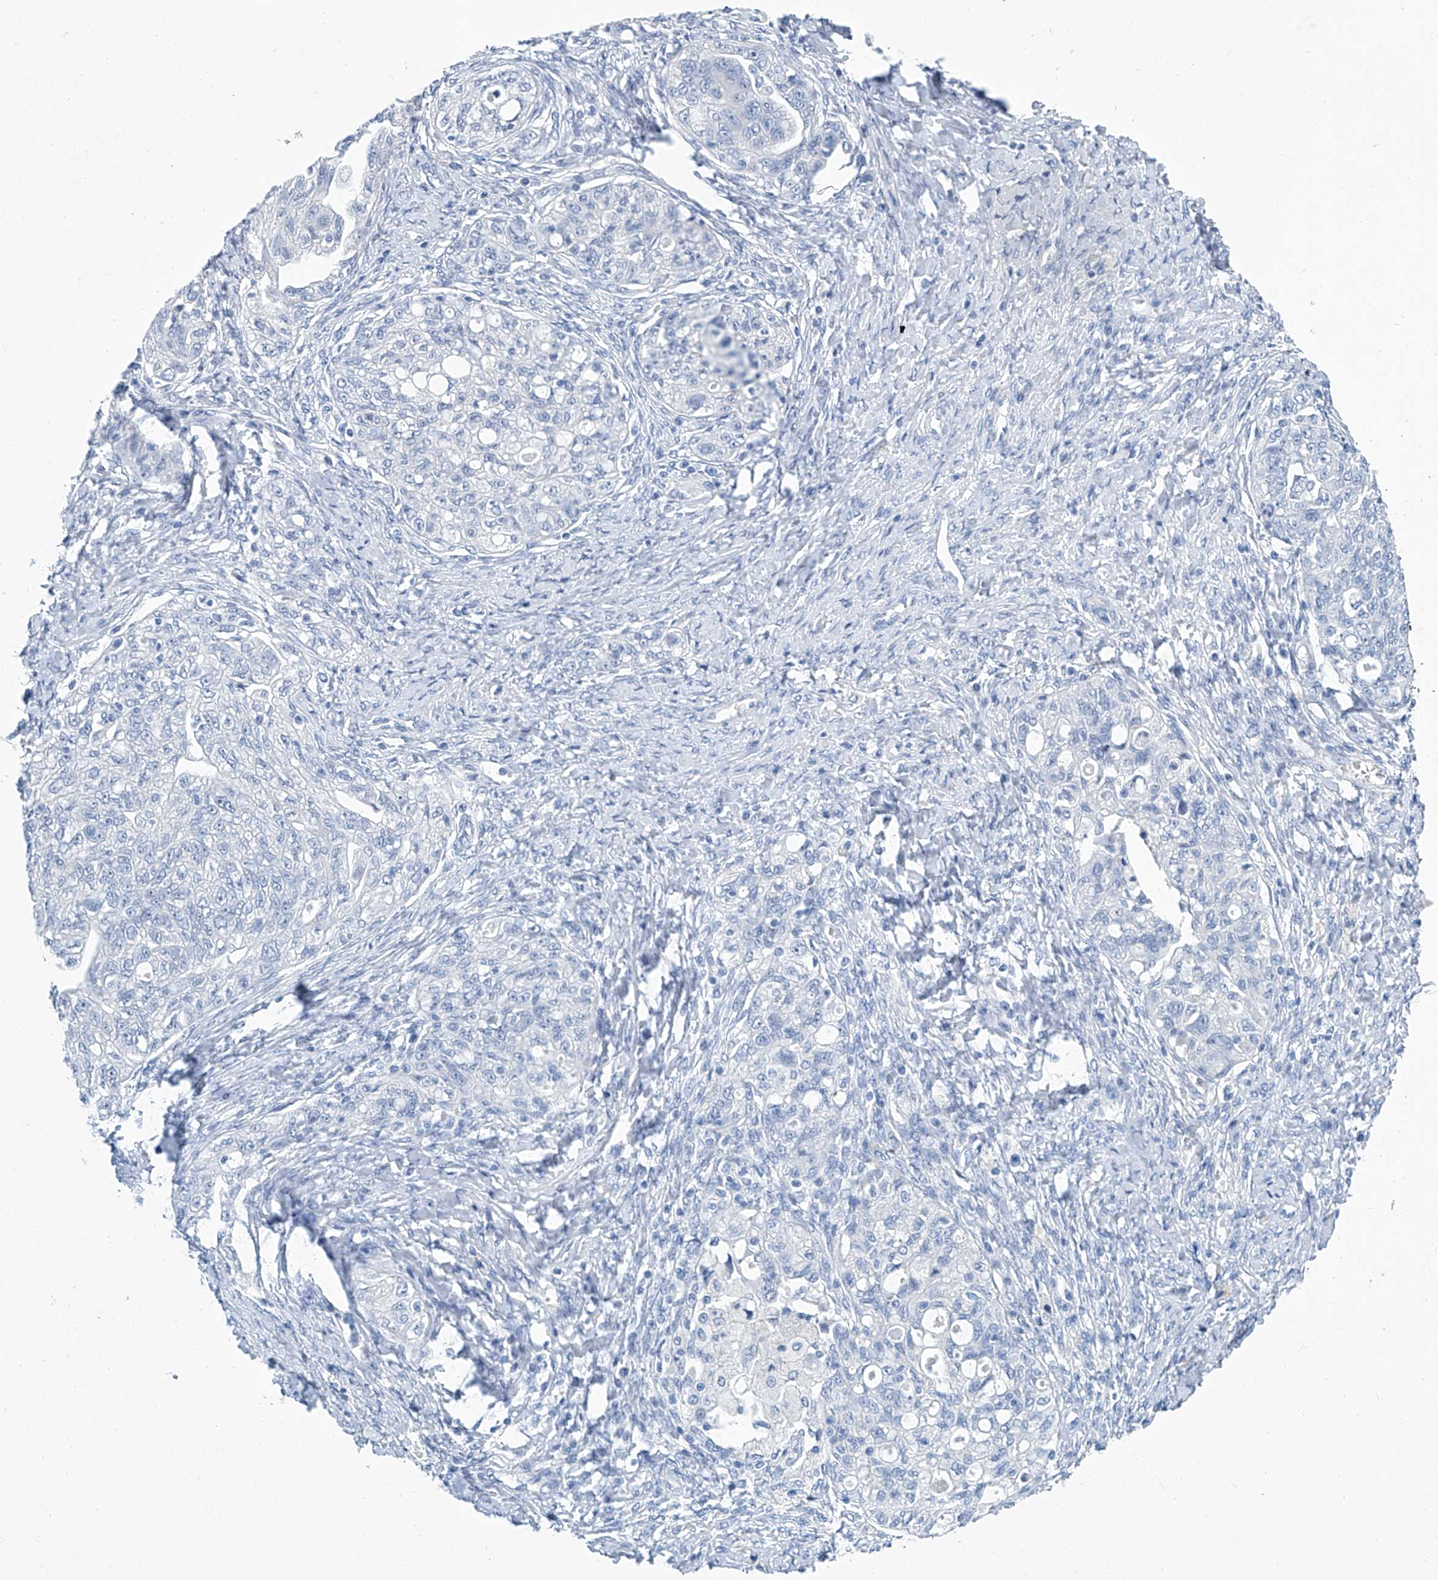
{"staining": {"intensity": "negative", "quantity": "none", "location": "none"}, "tissue": "ovarian cancer", "cell_type": "Tumor cells", "image_type": "cancer", "snomed": [{"axis": "morphology", "description": "Carcinoma, NOS"}, {"axis": "morphology", "description": "Cystadenocarcinoma, serous, NOS"}, {"axis": "topography", "description": "Ovary"}], "caption": "A high-resolution image shows IHC staining of carcinoma (ovarian), which displays no significant expression in tumor cells.", "gene": "CYP2A7", "patient": {"sex": "female", "age": 69}}